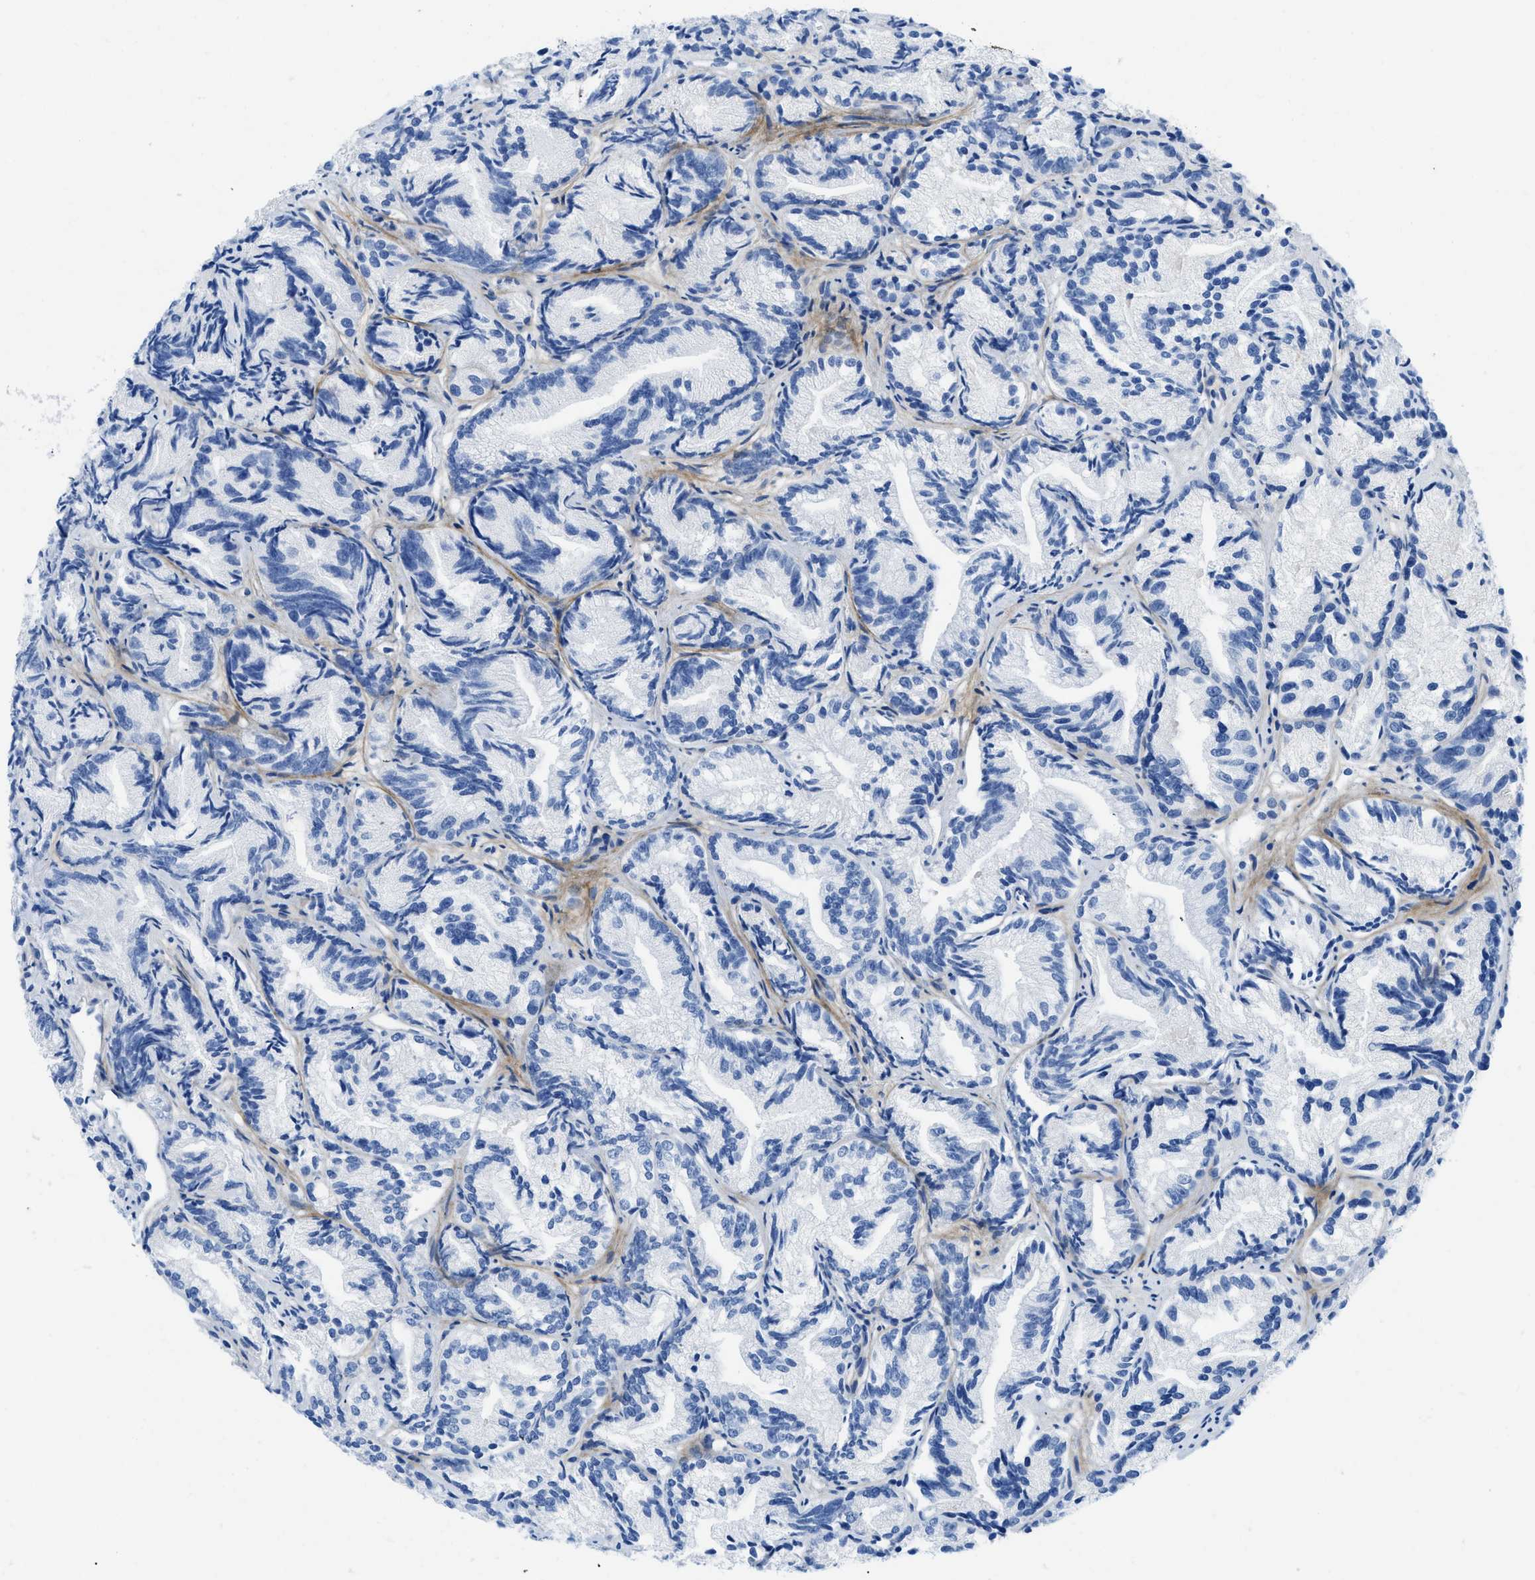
{"staining": {"intensity": "negative", "quantity": "none", "location": "none"}, "tissue": "prostate cancer", "cell_type": "Tumor cells", "image_type": "cancer", "snomed": [{"axis": "morphology", "description": "Adenocarcinoma, Low grade"}, {"axis": "topography", "description": "Prostate"}], "caption": "Adenocarcinoma (low-grade) (prostate) stained for a protein using immunohistochemistry demonstrates no staining tumor cells.", "gene": "COL3A1", "patient": {"sex": "male", "age": 89}}